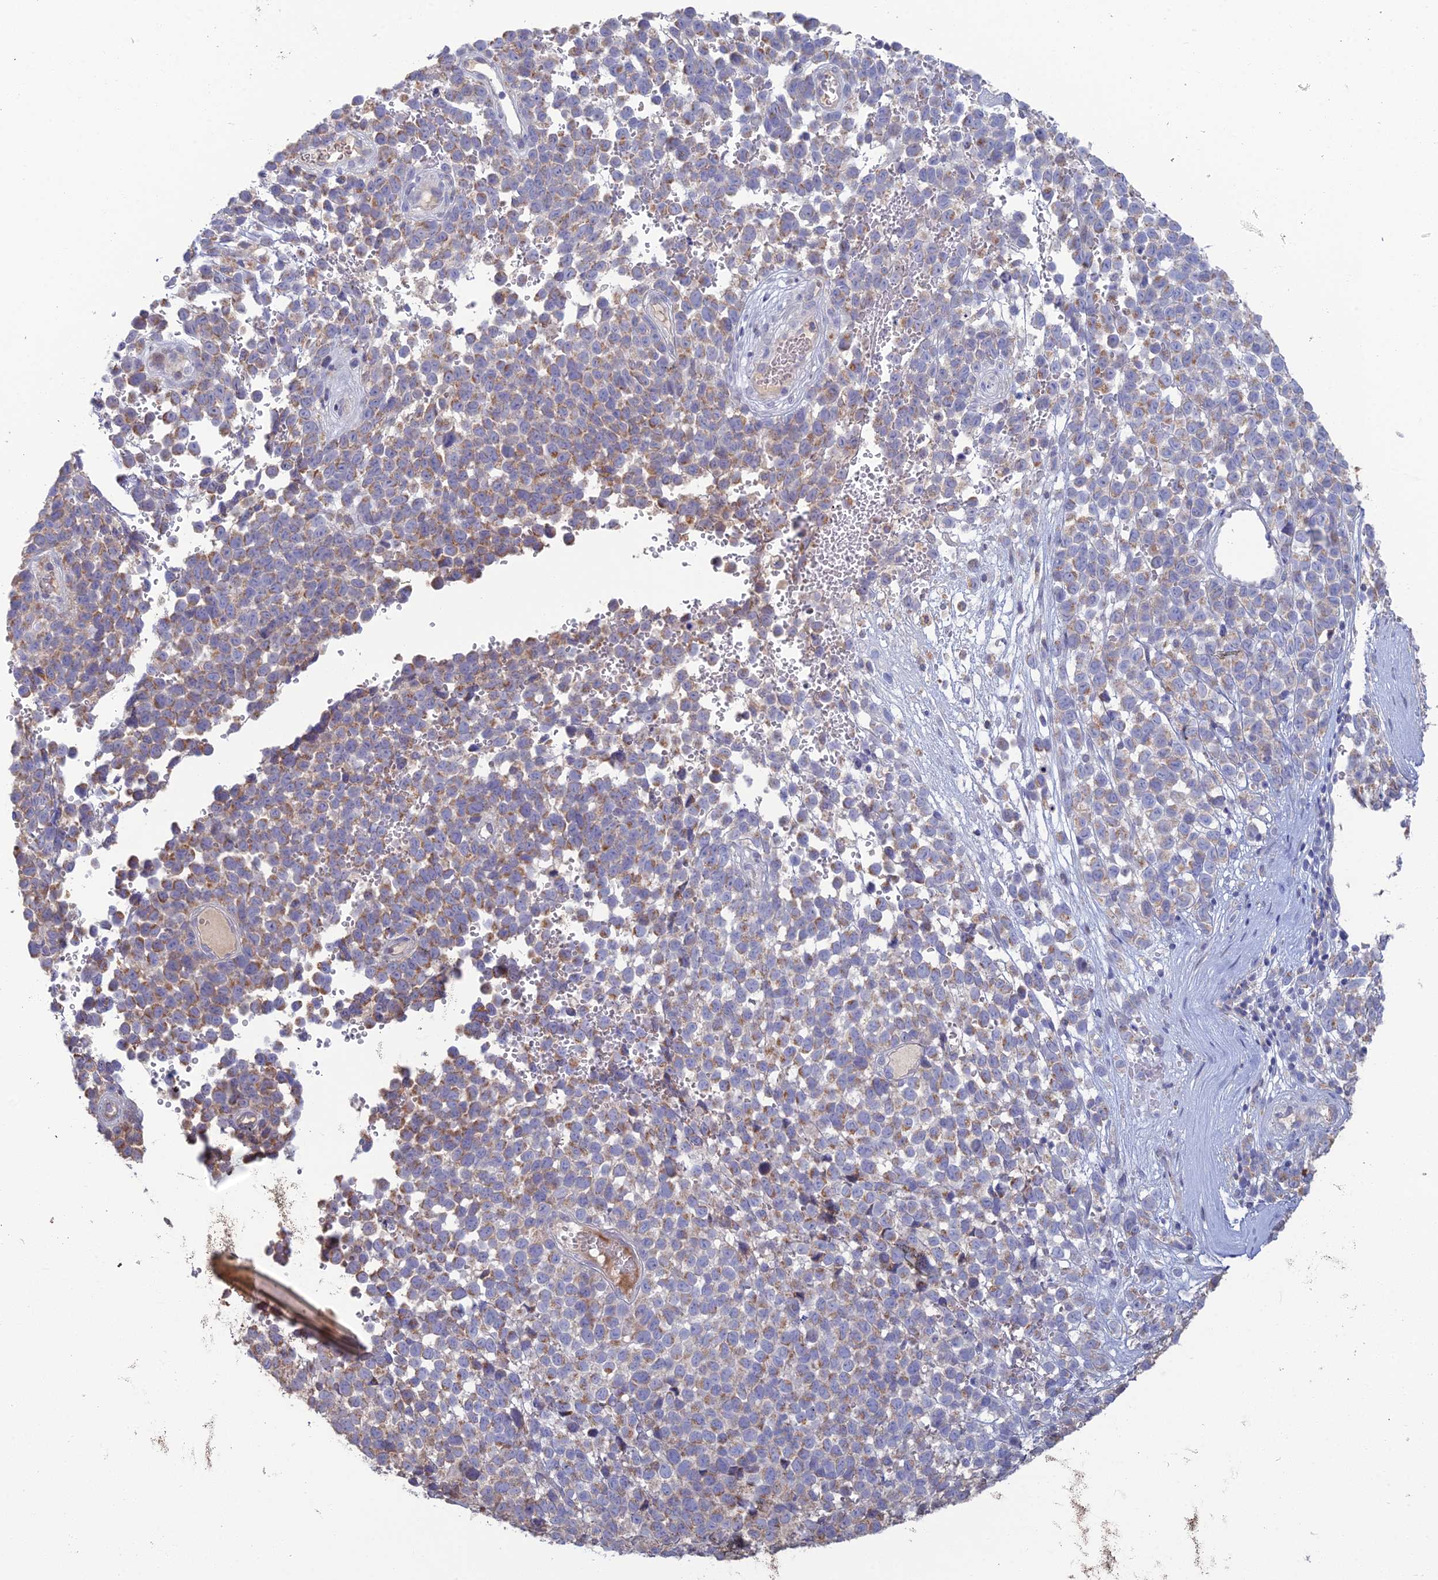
{"staining": {"intensity": "moderate", "quantity": "25%-75%", "location": "cytoplasmic/membranous"}, "tissue": "melanoma", "cell_type": "Tumor cells", "image_type": "cancer", "snomed": [{"axis": "morphology", "description": "Malignant melanoma, NOS"}, {"axis": "topography", "description": "Nose, NOS"}], "caption": "This photomicrograph exhibits immunohistochemistry (IHC) staining of melanoma, with medium moderate cytoplasmic/membranous expression in about 25%-75% of tumor cells.", "gene": "ARL16", "patient": {"sex": "female", "age": 48}}